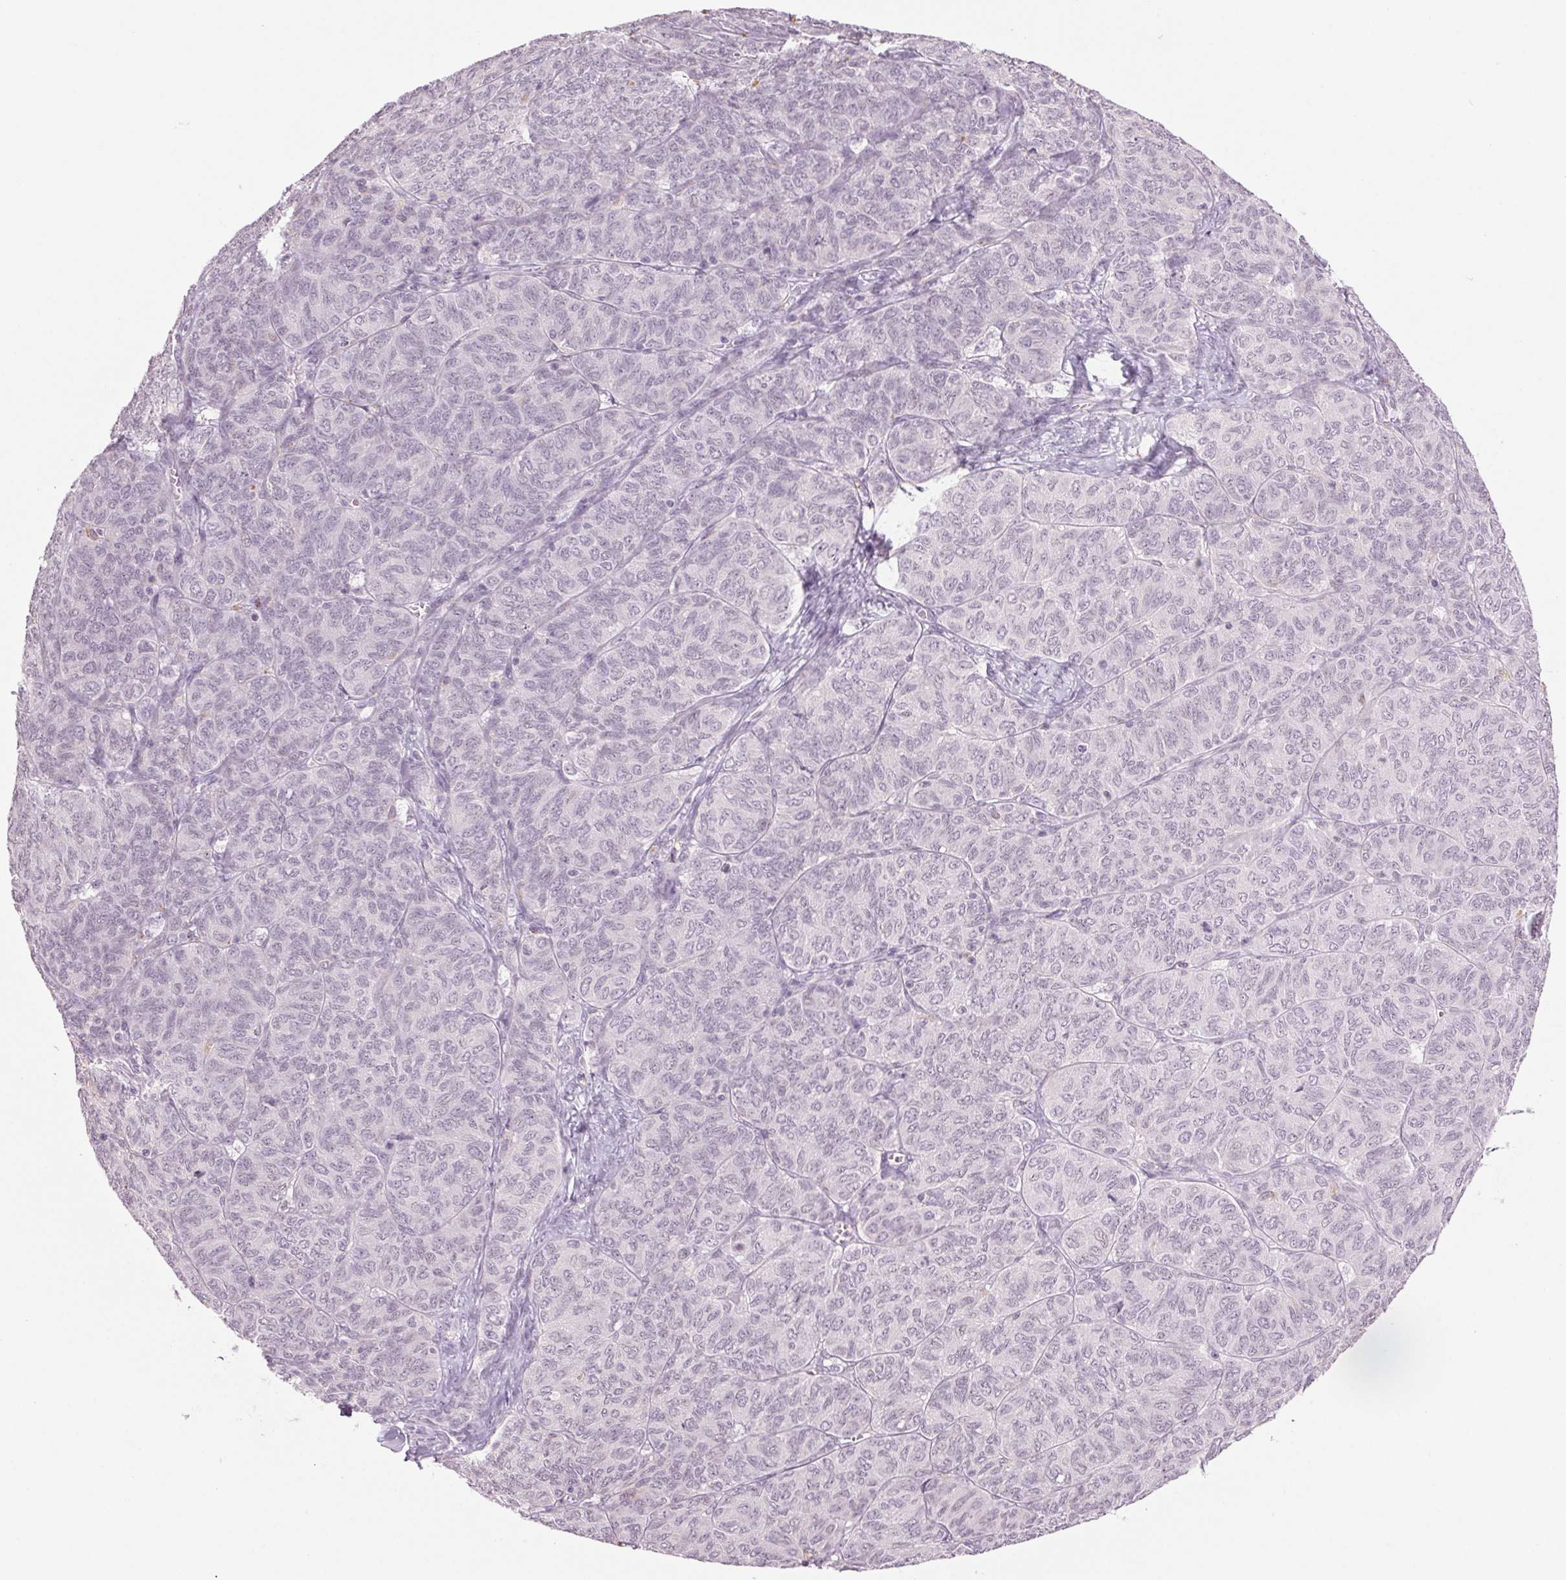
{"staining": {"intensity": "negative", "quantity": "none", "location": "none"}, "tissue": "ovarian cancer", "cell_type": "Tumor cells", "image_type": "cancer", "snomed": [{"axis": "morphology", "description": "Carcinoma, endometroid"}, {"axis": "topography", "description": "Ovary"}], "caption": "Histopathology image shows no significant protein staining in tumor cells of ovarian cancer (endometroid carcinoma).", "gene": "MPO", "patient": {"sex": "female", "age": 80}}